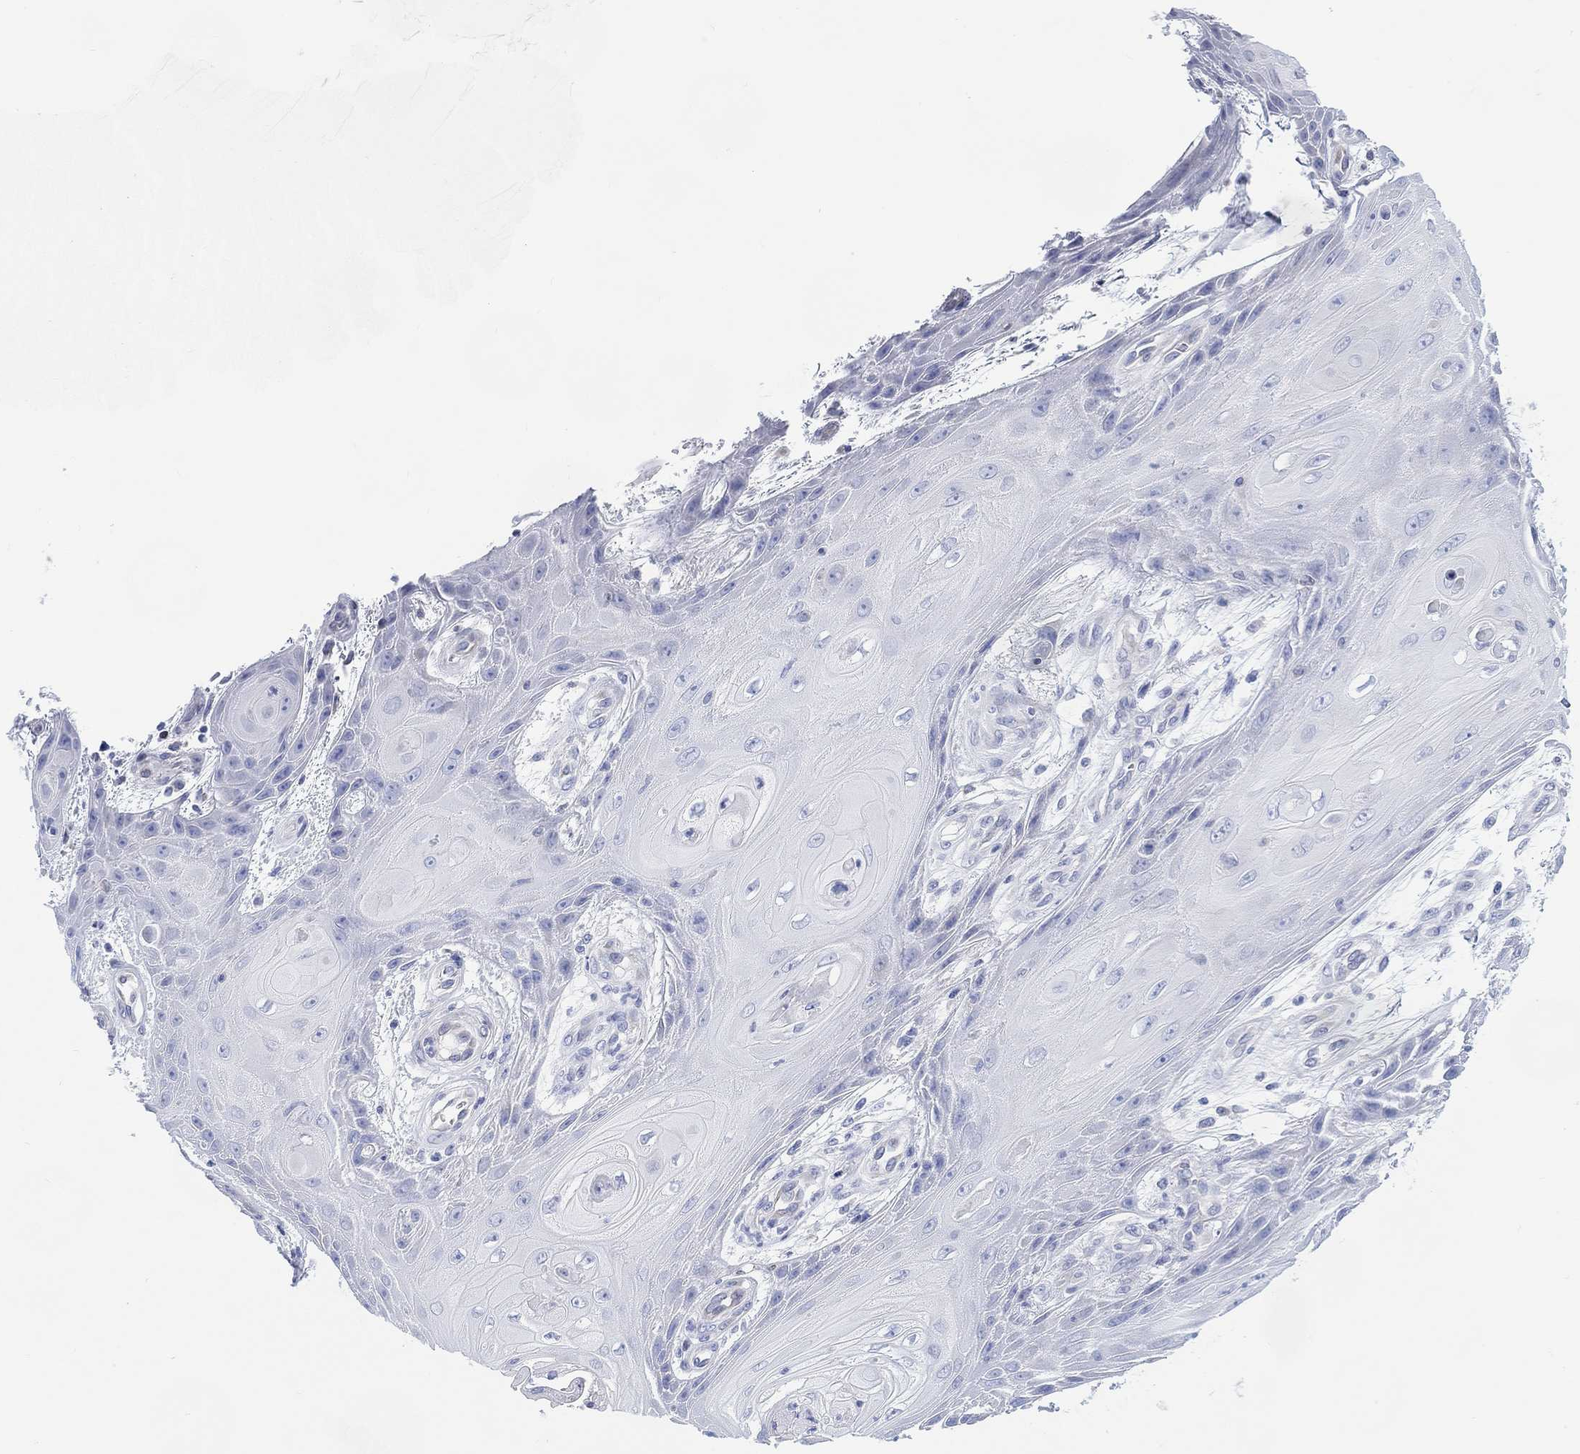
{"staining": {"intensity": "negative", "quantity": "none", "location": "none"}, "tissue": "skin cancer", "cell_type": "Tumor cells", "image_type": "cancer", "snomed": [{"axis": "morphology", "description": "Squamous cell carcinoma, NOS"}, {"axis": "topography", "description": "Skin"}], "caption": "A micrograph of human skin squamous cell carcinoma is negative for staining in tumor cells.", "gene": "DDI1", "patient": {"sex": "male", "age": 62}}